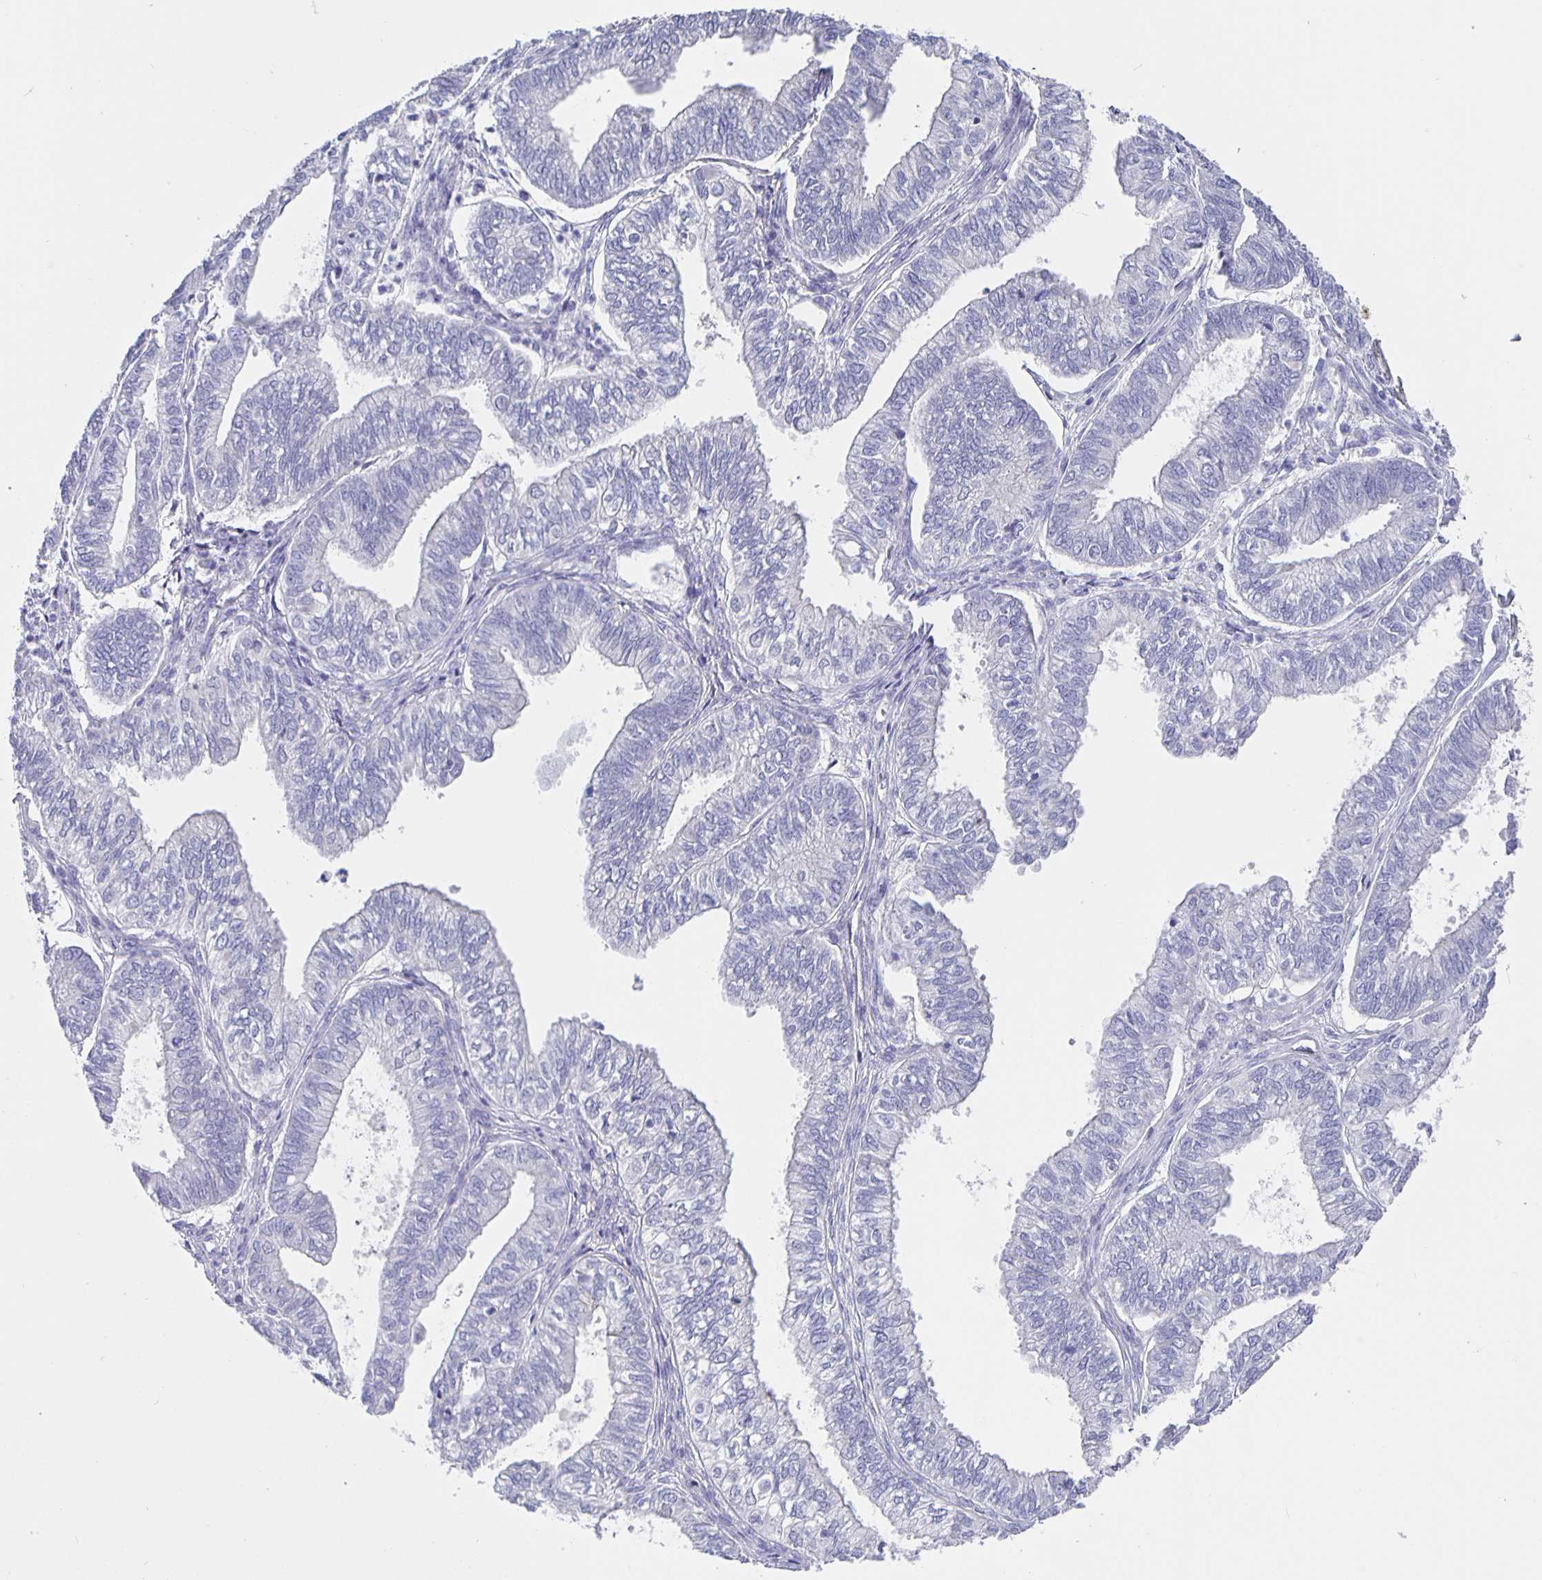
{"staining": {"intensity": "negative", "quantity": "none", "location": "none"}, "tissue": "ovarian cancer", "cell_type": "Tumor cells", "image_type": "cancer", "snomed": [{"axis": "morphology", "description": "Carcinoma, endometroid"}, {"axis": "topography", "description": "Ovary"}], "caption": "DAB immunohistochemical staining of human ovarian cancer (endometroid carcinoma) reveals no significant staining in tumor cells.", "gene": "CFAP74", "patient": {"sex": "female", "age": 64}}